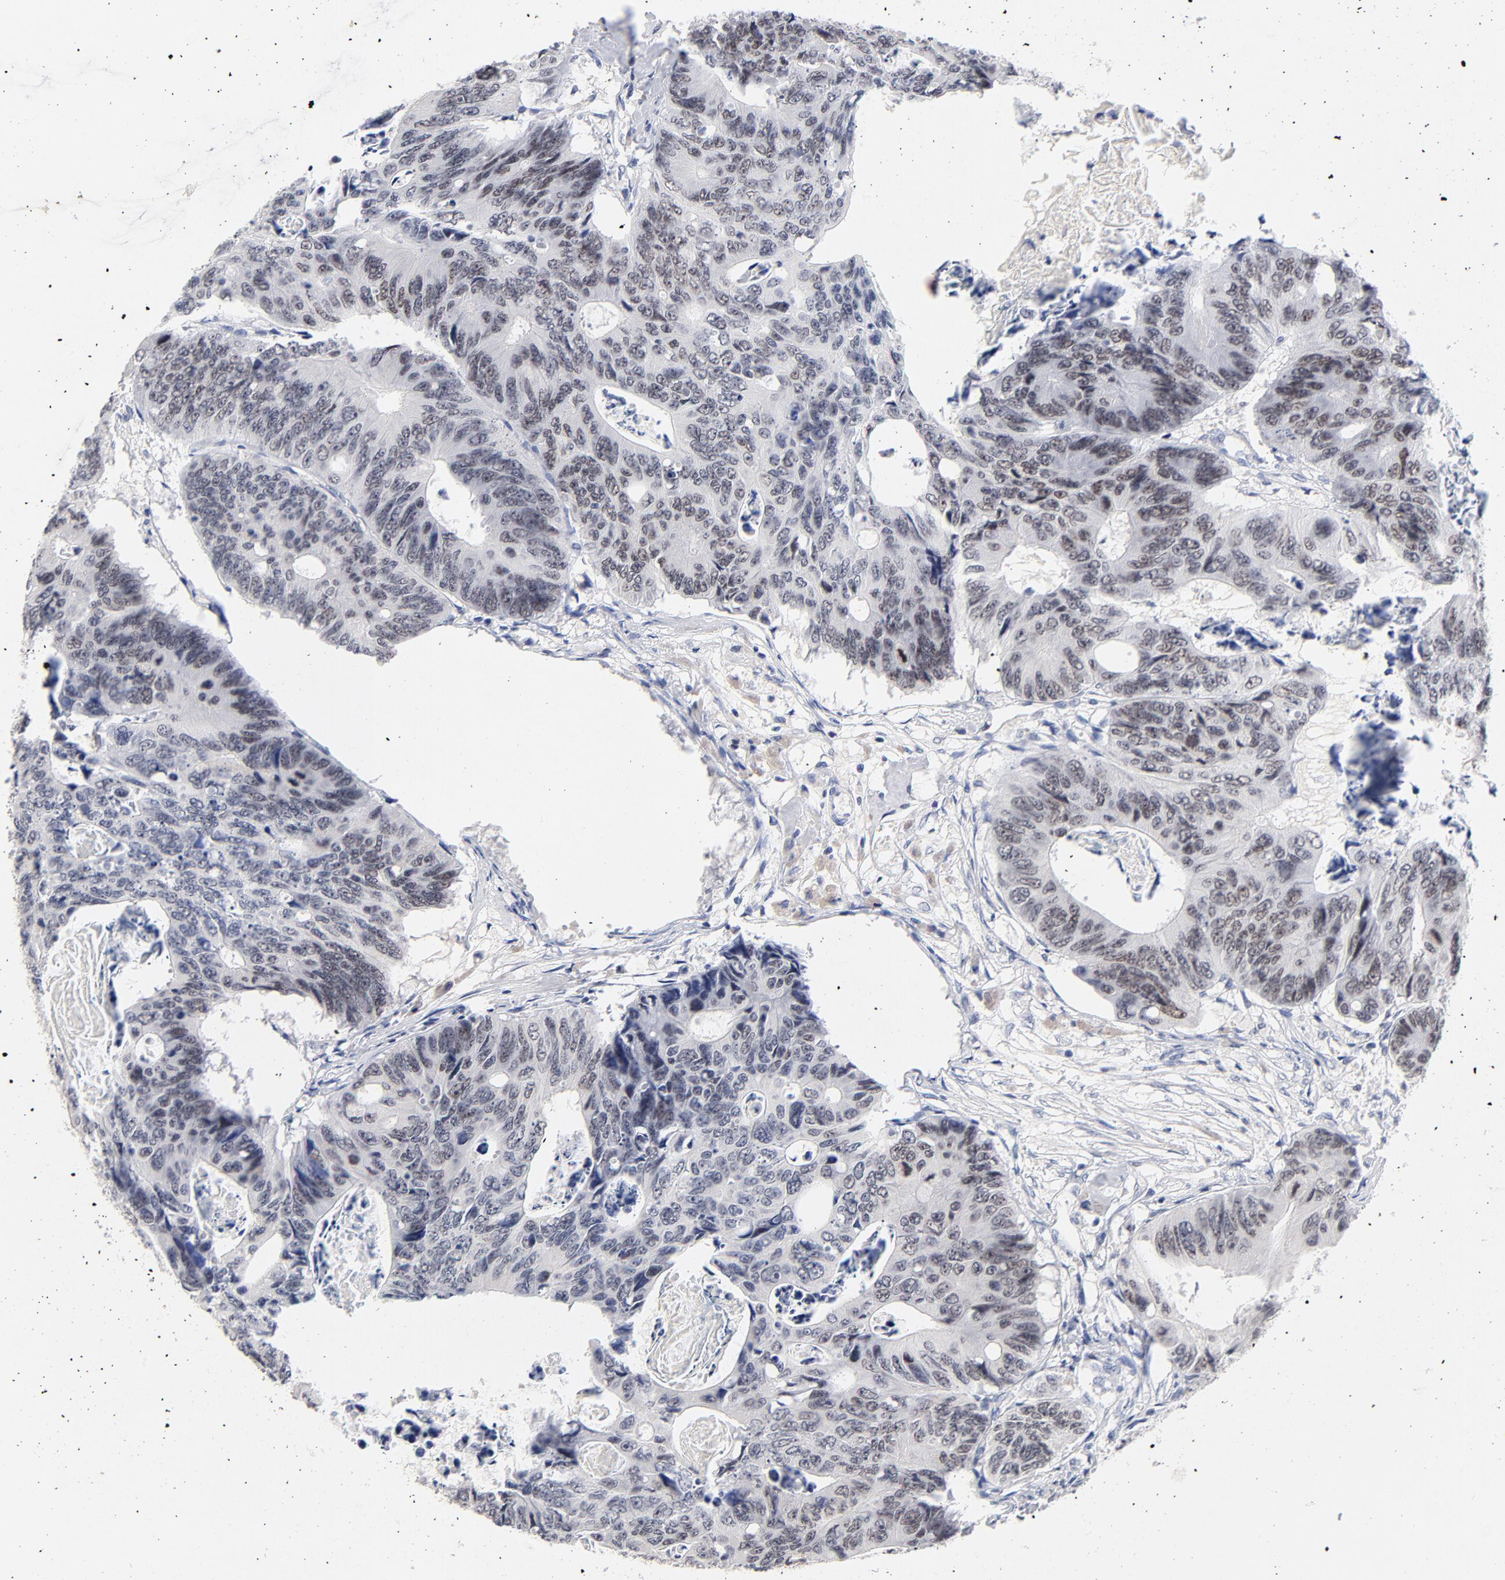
{"staining": {"intensity": "weak", "quantity": "25%-75%", "location": "nuclear"}, "tissue": "colorectal cancer", "cell_type": "Tumor cells", "image_type": "cancer", "snomed": [{"axis": "morphology", "description": "Adenocarcinoma, NOS"}, {"axis": "topography", "description": "Colon"}], "caption": "About 25%-75% of tumor cells in human colorectal cancer (adenocarcinoma) exhibit weak nuclear protein staining as visualized by brown immunohistochemical staining.", "gene": "ORC2", "patient": {"sex": "female", "age": 55}}